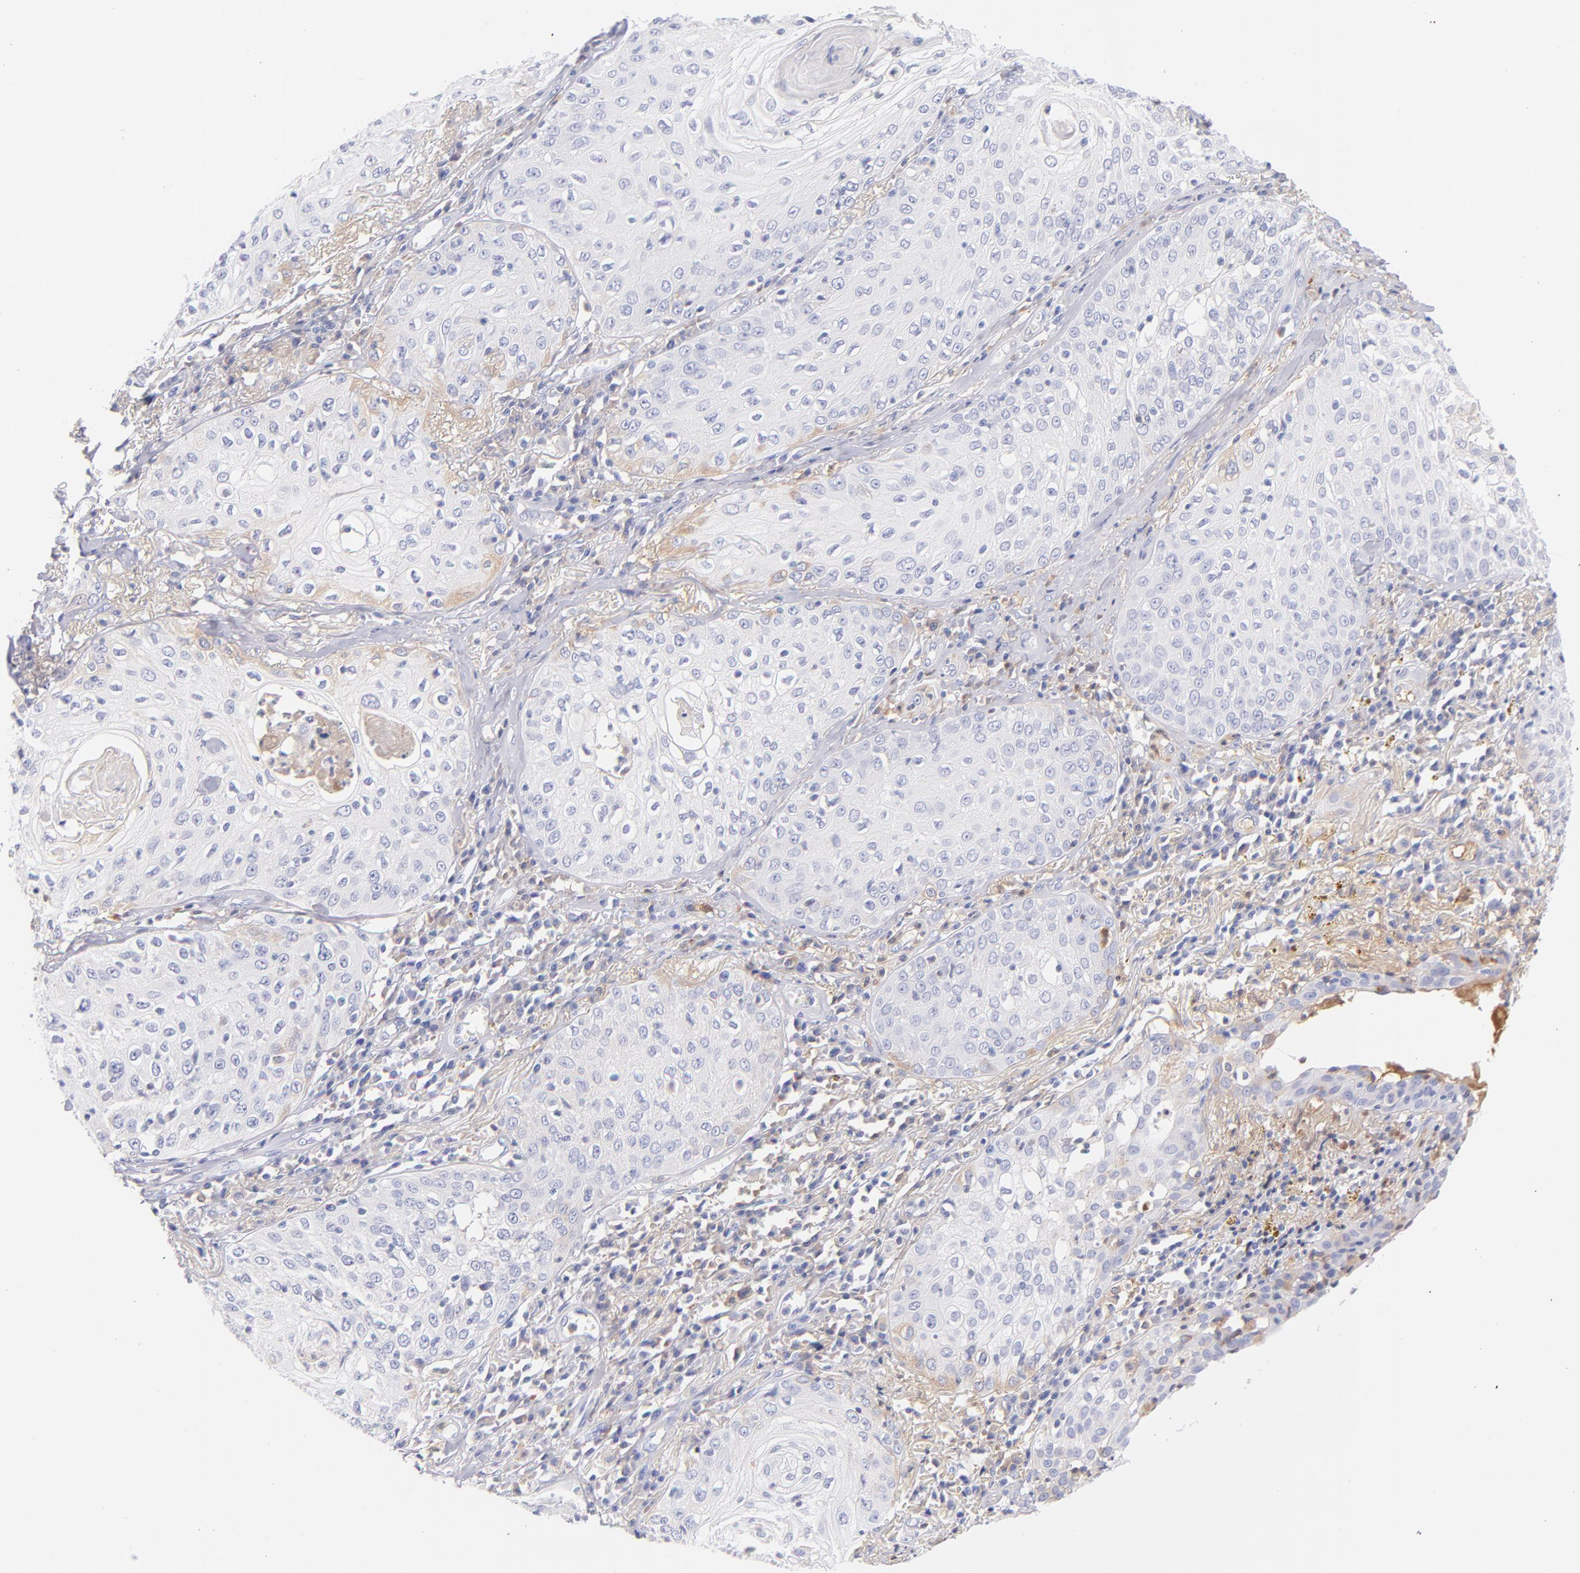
{"staining": {"intensity": "negative", "quantity": "none", "location": "none"}, "tissue": "skin cancer", "cell_type": "Tumor cells", "image_type": "cancer", "snomed": [{"axis": "morphology", "description": "Squamous cell carcinoma, NOS"}, {"axis": "topography", "description": "Skin"}], "caption": "Protein analysis of skin cancer (squamous cell carcinoma) exhibits no significant staining in tumor cells. (DAB (3,3'-diaminobenzidine) immunohistochemistry, high magnification).", "gene": "HP", "patient": {"sex": "male", "age": 65}}